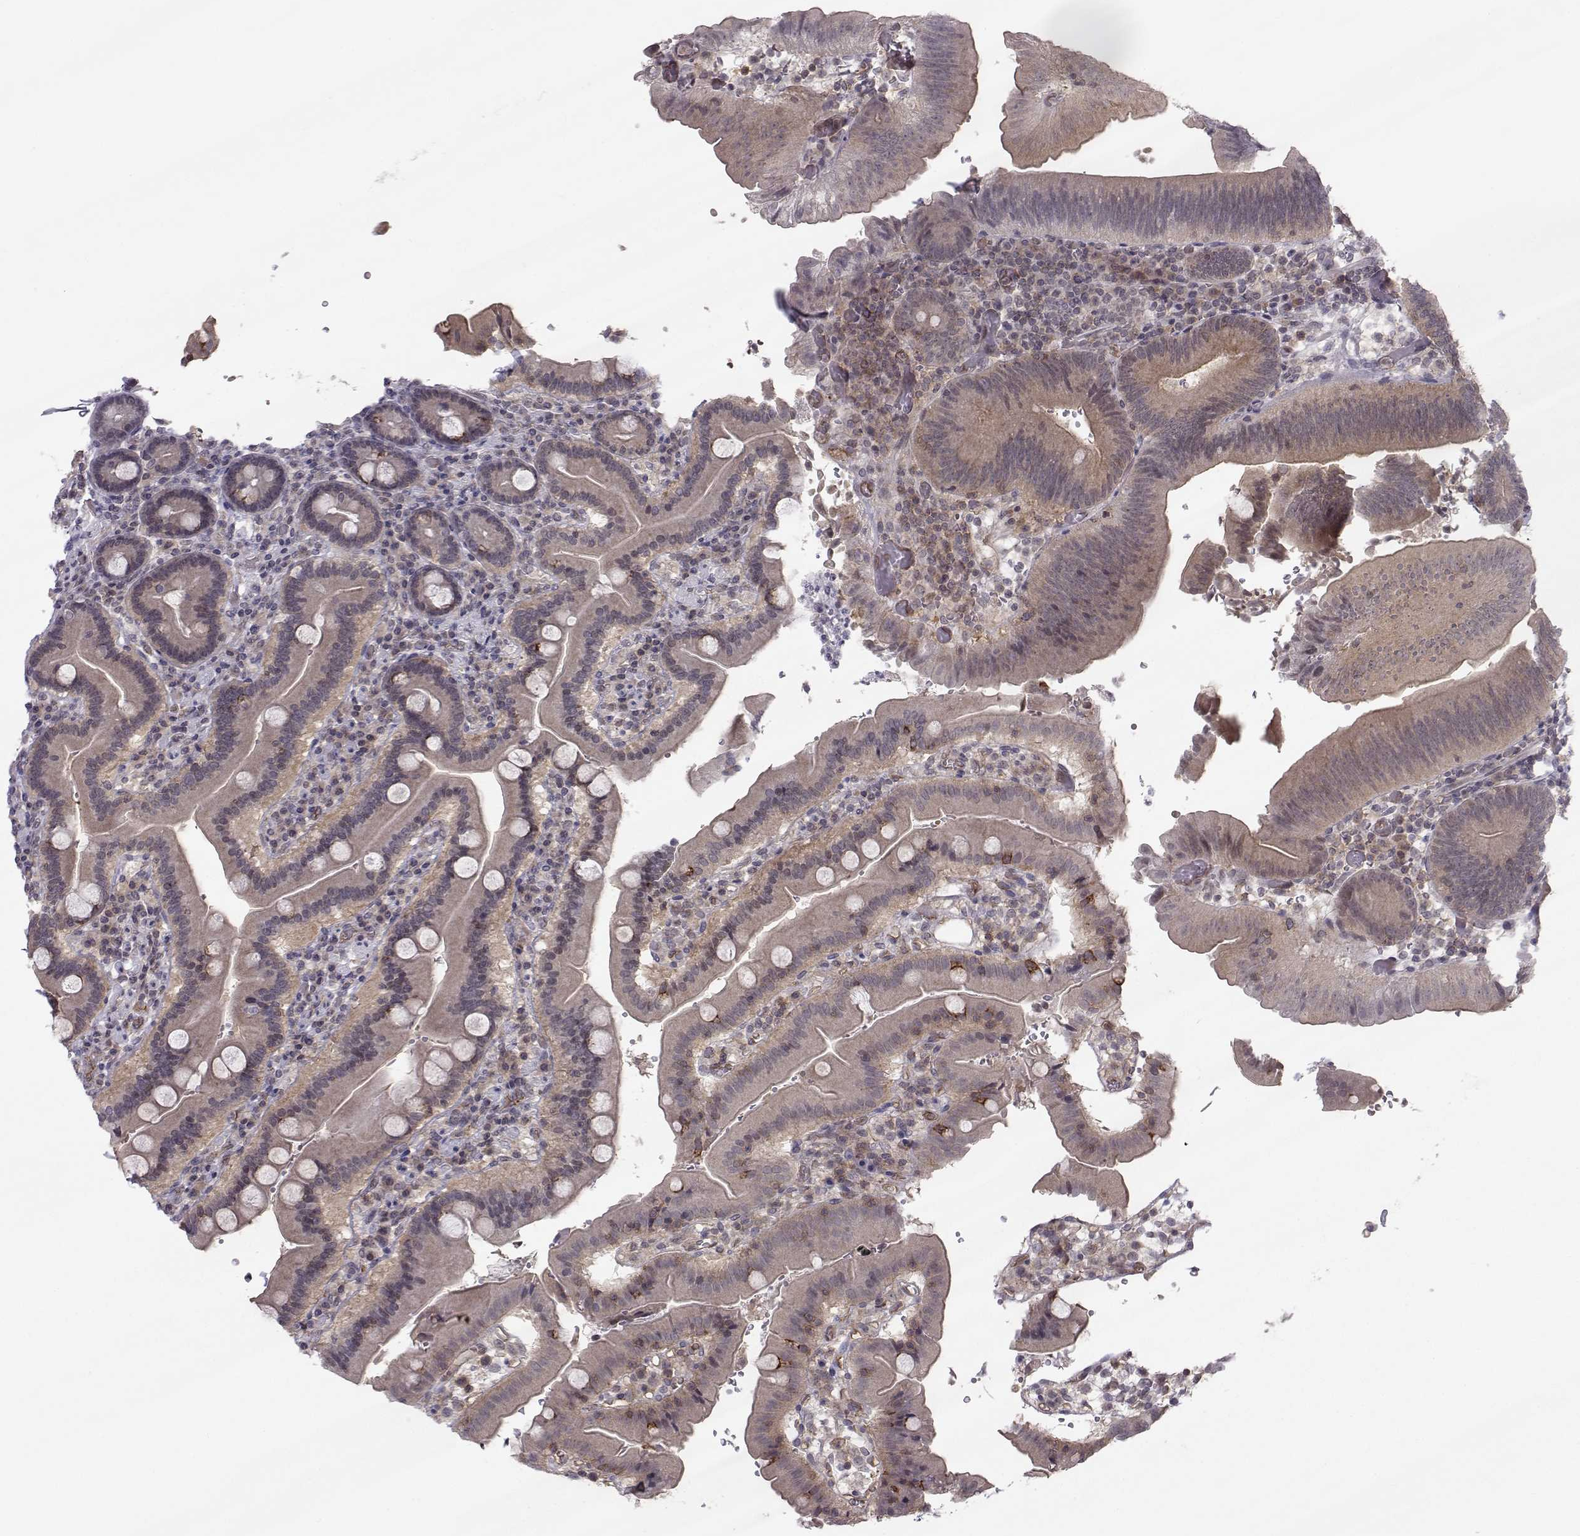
{"staining": {"intensity": "weak", "quantity": "25%-75%", "location": "cytoplasmic/membranous"}, "tissue": "duodenum", "cell_type": "Glandular cells", "image_type": "normal", "snomed": [{"axis": "morphology", "description": "Normal tissue, NOS"}, {"axis": "topography", "description": "Duodenum"}], "caption": "Immunohistochemistry (IHC) of benign human duodenum shows low levels of weak cytoplasmic/membranous positivity in about 25%-75% of glandular cells.", "gene": "KIF13B", "patient": {"sex": "female", "age": 62}}